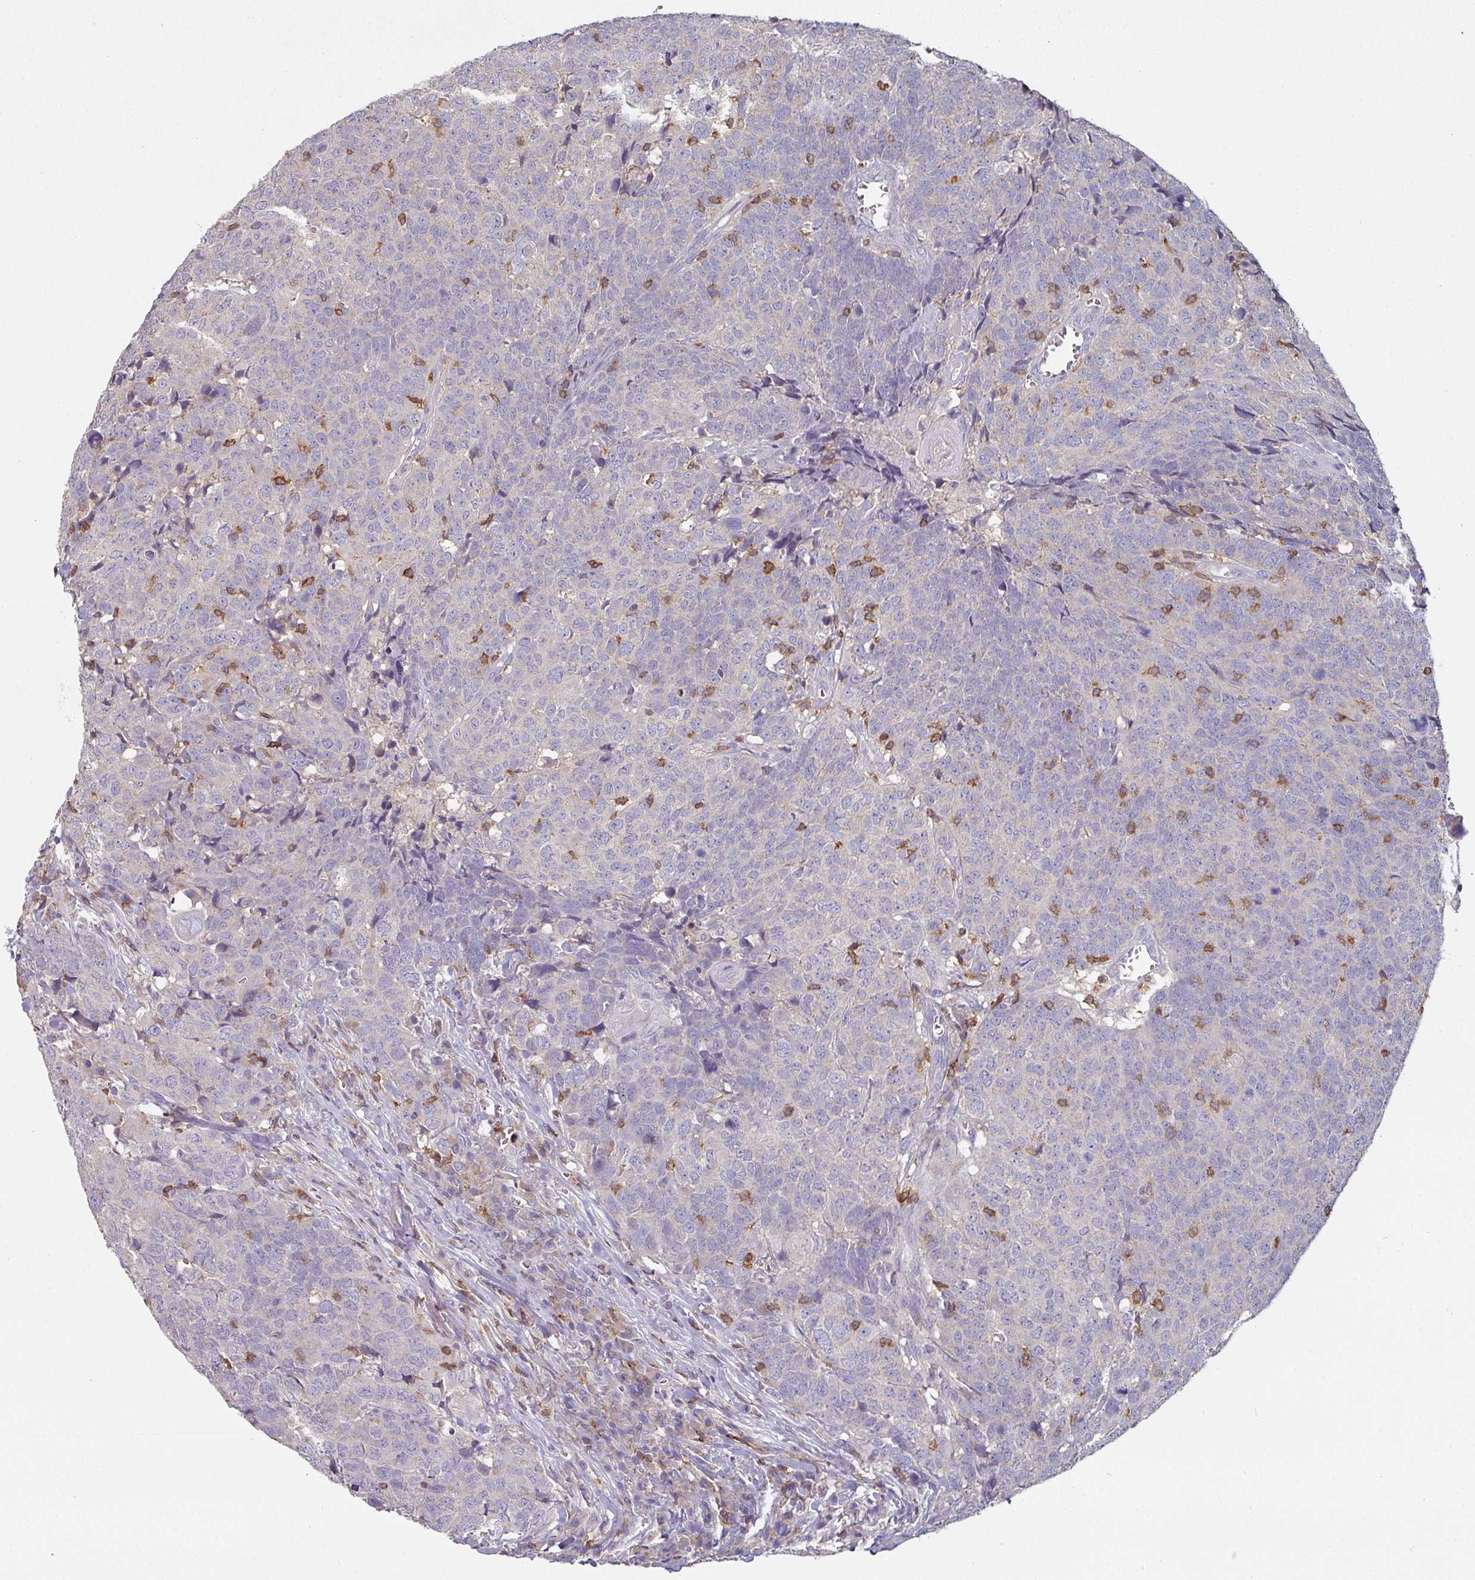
{"staining": {"intensity": "negative", "quantity": "none", "location": "none"}, "tissue": "head and neck cancer", "cell_type": "Tumor cells", "image_type": "cancer", "snomed": [{"axis": "morphology", "description": "Squamous cell carcinoma, NOS"}, {"axis": "topography", "description": "Head-Neck"}], "caption": "Tumor cells are negative for brown protein staining in head and neck cancer. (DAB immunohistochemistry (IHC) visualized using brightfield microscopy, high magnification).", "gene": "CD3G", "patient": {"sex": "male", "age": 66}}